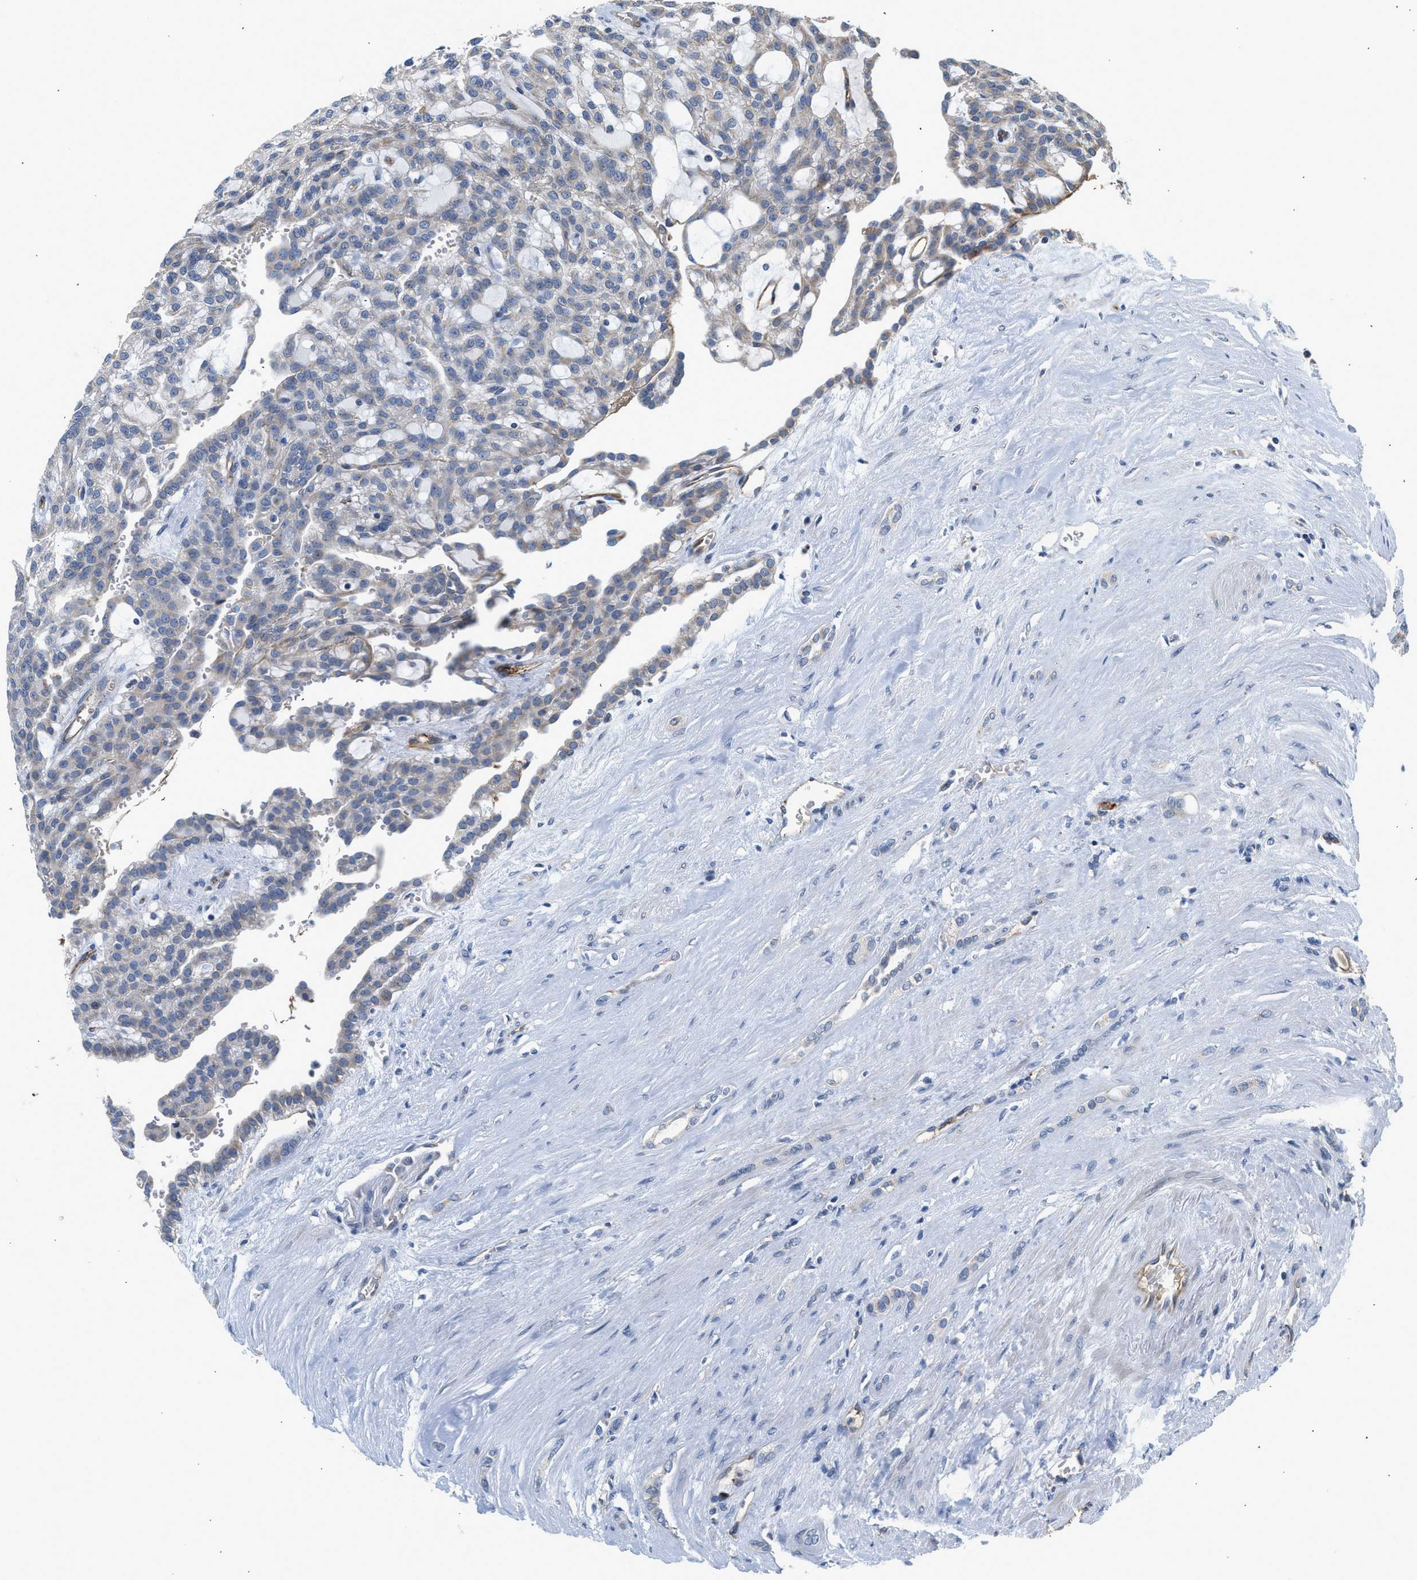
{"staining": {"intensity": "negative", "quantity": "none", "location": "none"}, "tissue": "renal cancer", "cell_type": "Tumor cells", "image_type": "cancer", "snomed": [{"axis": "morphology", "description": "Adenocarcinoma, NOS"}, {"axis": "topography", "description": "Kidney"}], "caption": "Immunohistochemistry histopathology image of neoplastic tissue: renal cancer (adenocarcinoma) stained with DAB (3,3'-diaminobenzidine) demonstrates no significant protein expression in tumor cells.", "gene": "PIM1", "patient": {"sex": "male", "age": 63}}